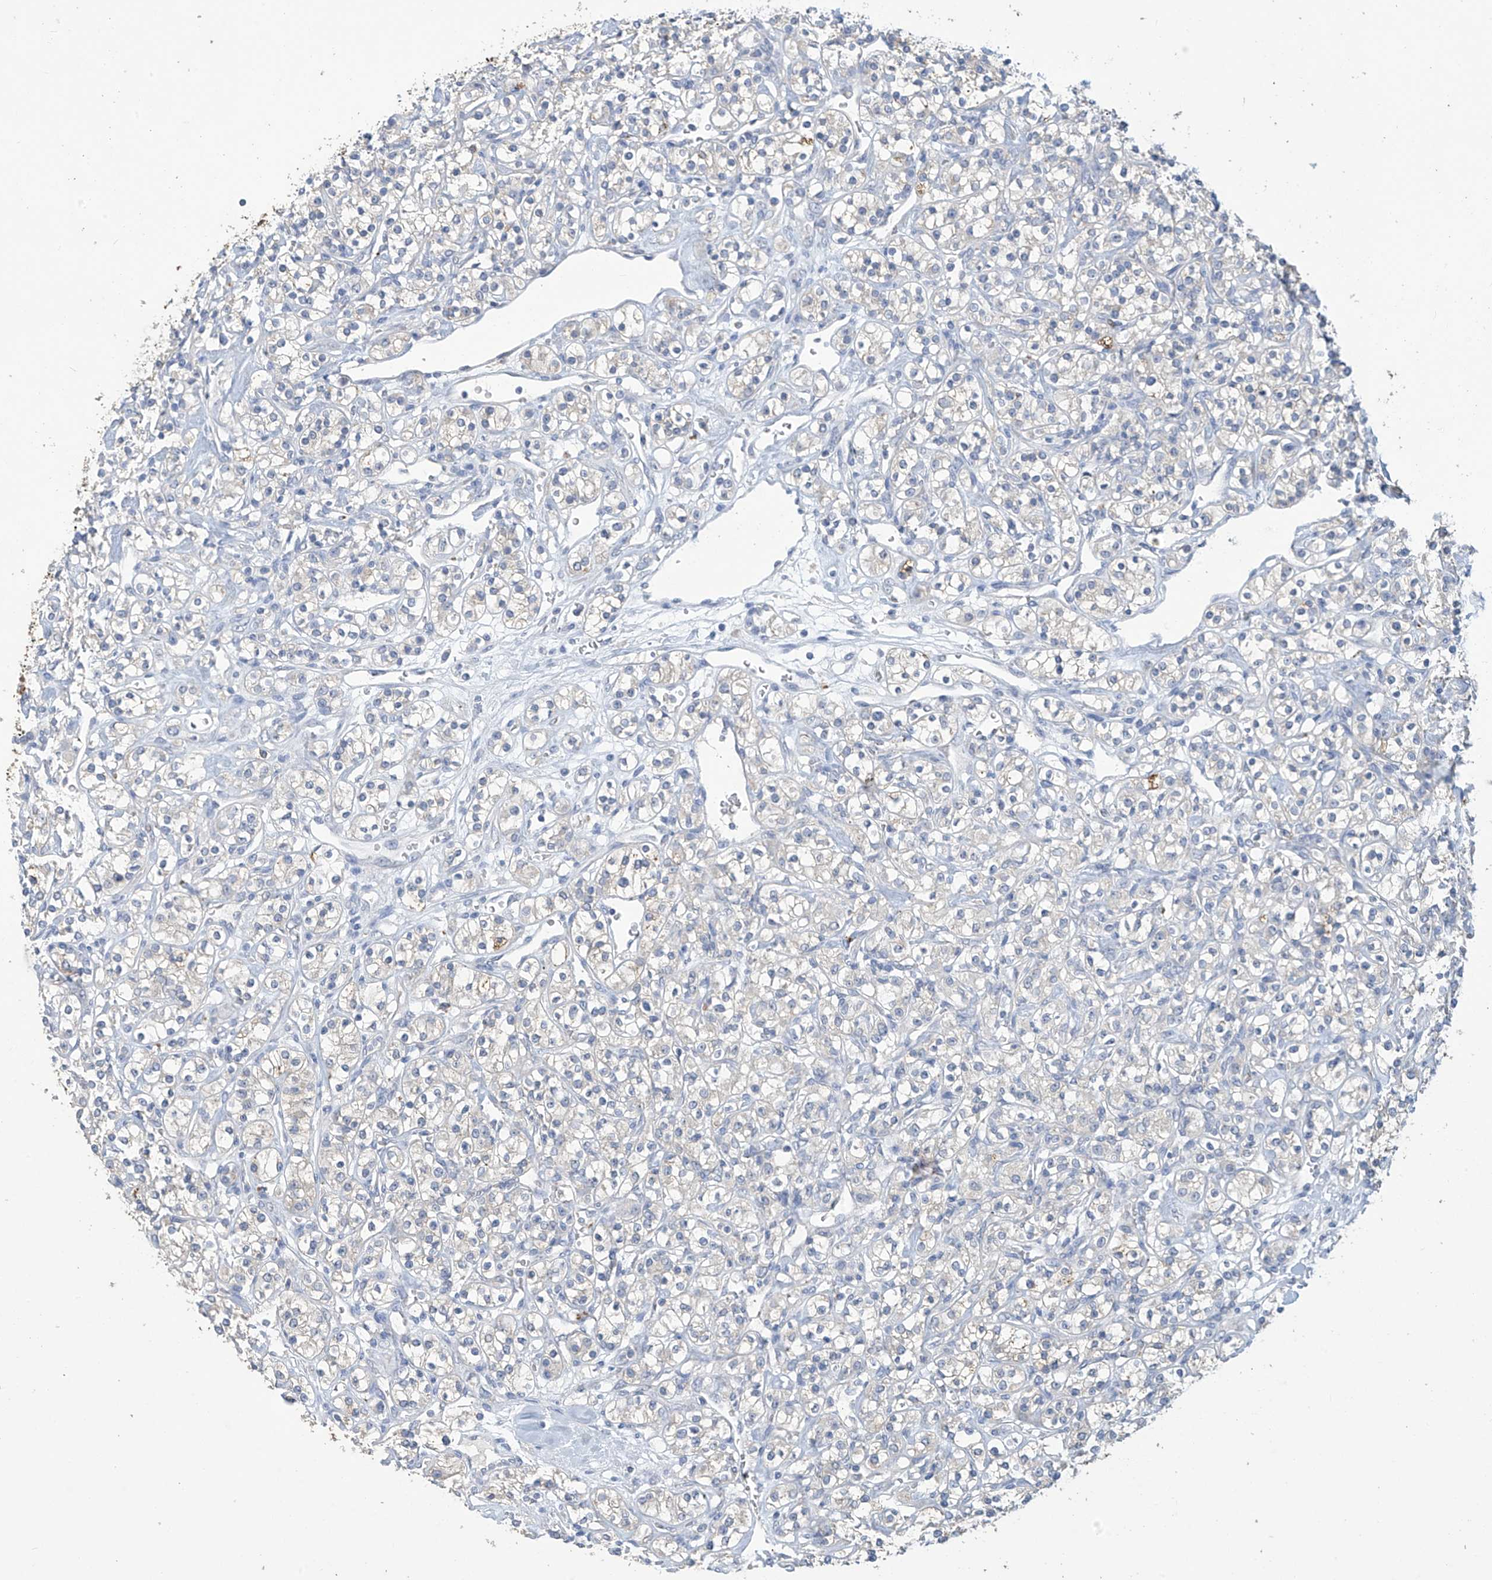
{"staining": {"intensity": "negative", "quantity": "none", "location": "none"}, "tissue": "renal cancer", "cell_type": "Tumor cells", "image_type": "cancer", "snomed": [{"axis": "morphology", "description": "Adenocarcinoma, NOS"}, {"axis": "topography", "description": "Kidney"}], "caption": "Immunohistochemical staining of renal cancer reveals no significant expression in tumor cells.", "gene": "OGT", "patient": {"sex": "male", "age": 77}}